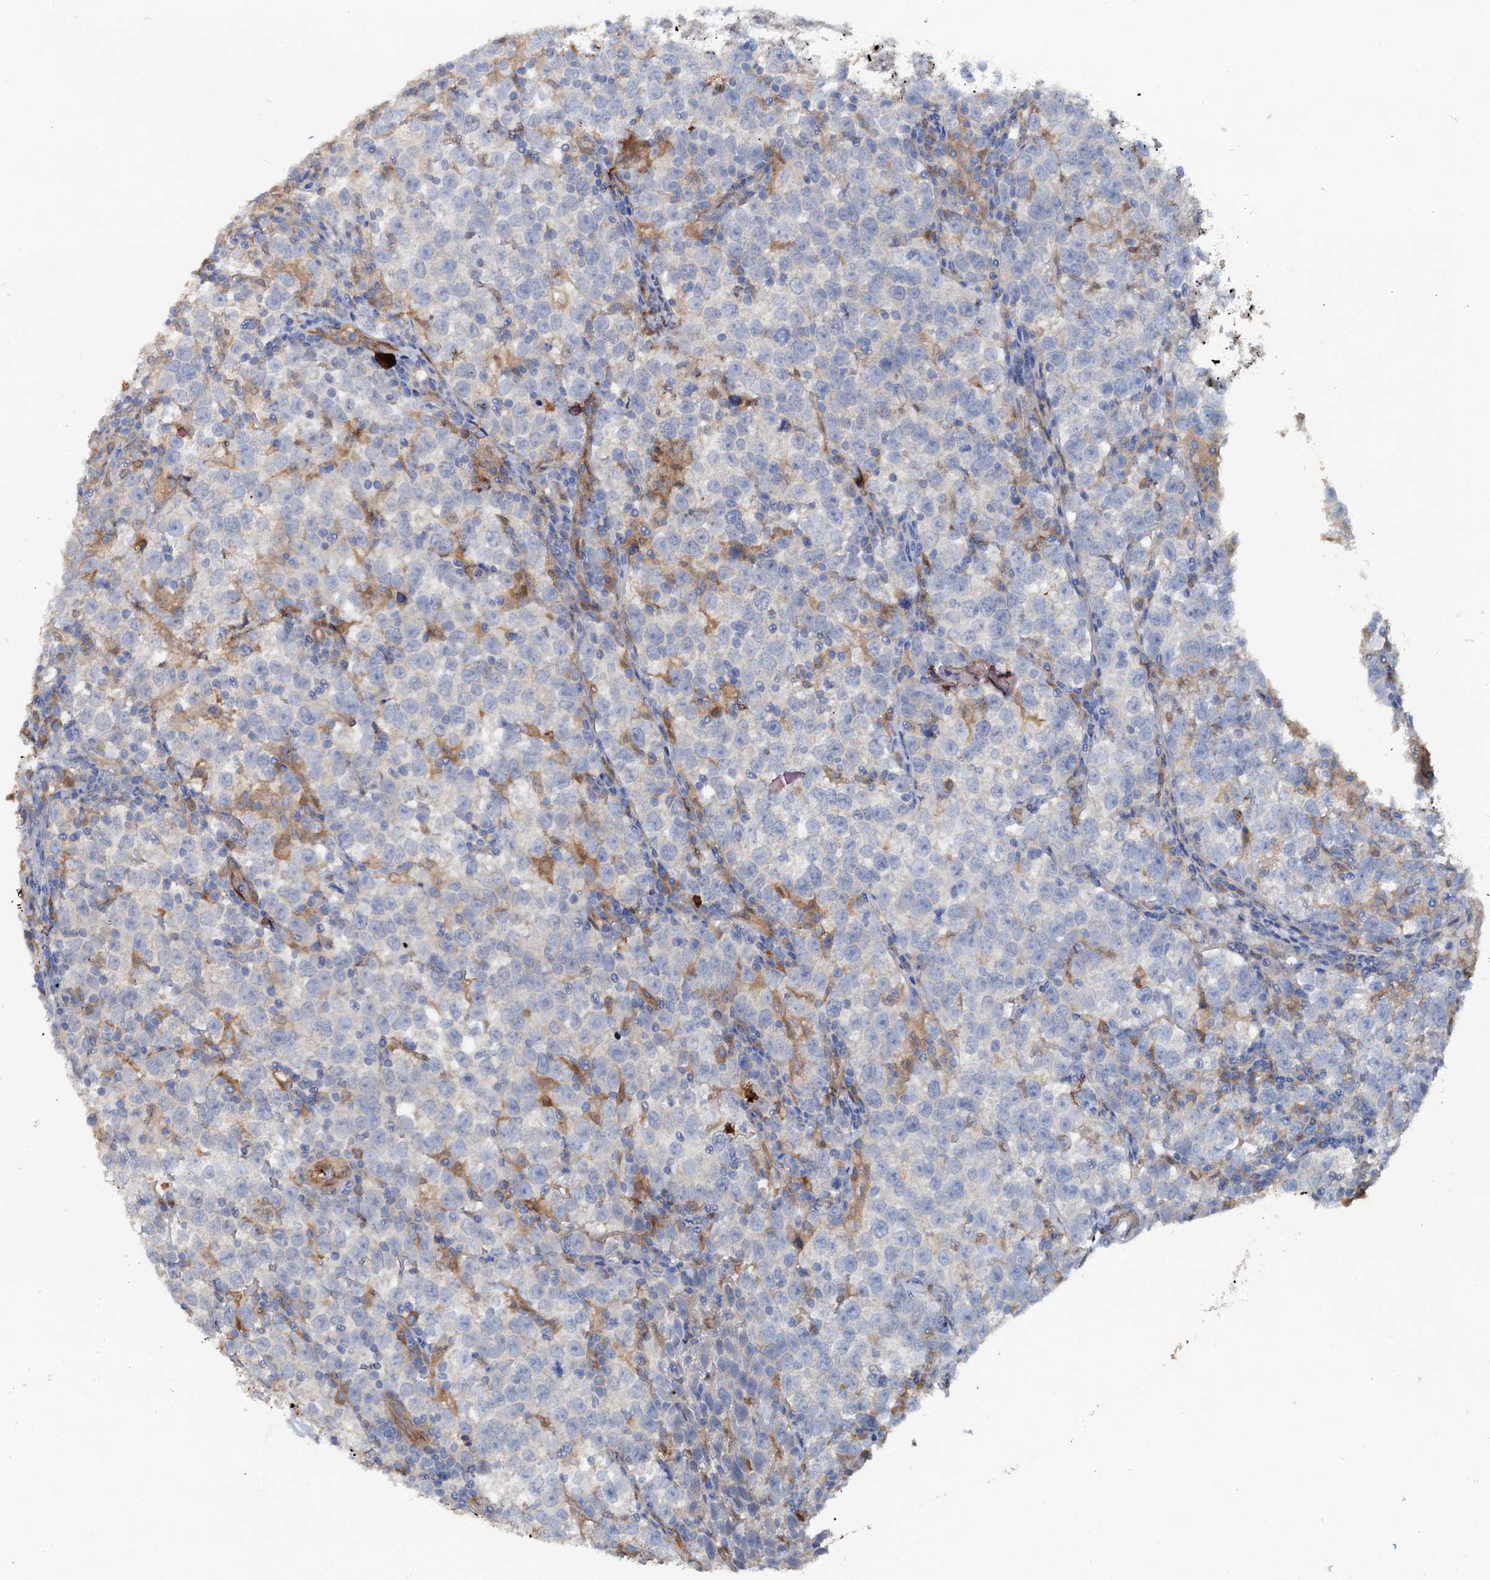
{"staining": {"intensity": "negative", "quantity": "none", "location": "none"}, "tissue": "testis cancer", "cell_type": "Tumor cells", "image_type": "cancer", "snomed": [{"axis": "morphology", "description": "Normal tissue, NOS"}, {"axis": "morphology", "description": "Seminoma, NOS"}, {"axis": "topography", "description": "Testis"}], "caption": "Tumor cells show no significant protein expression in seminoma (testis).", "gene": "IL17RD", "patient": {"sex": "male", "age": 43}}